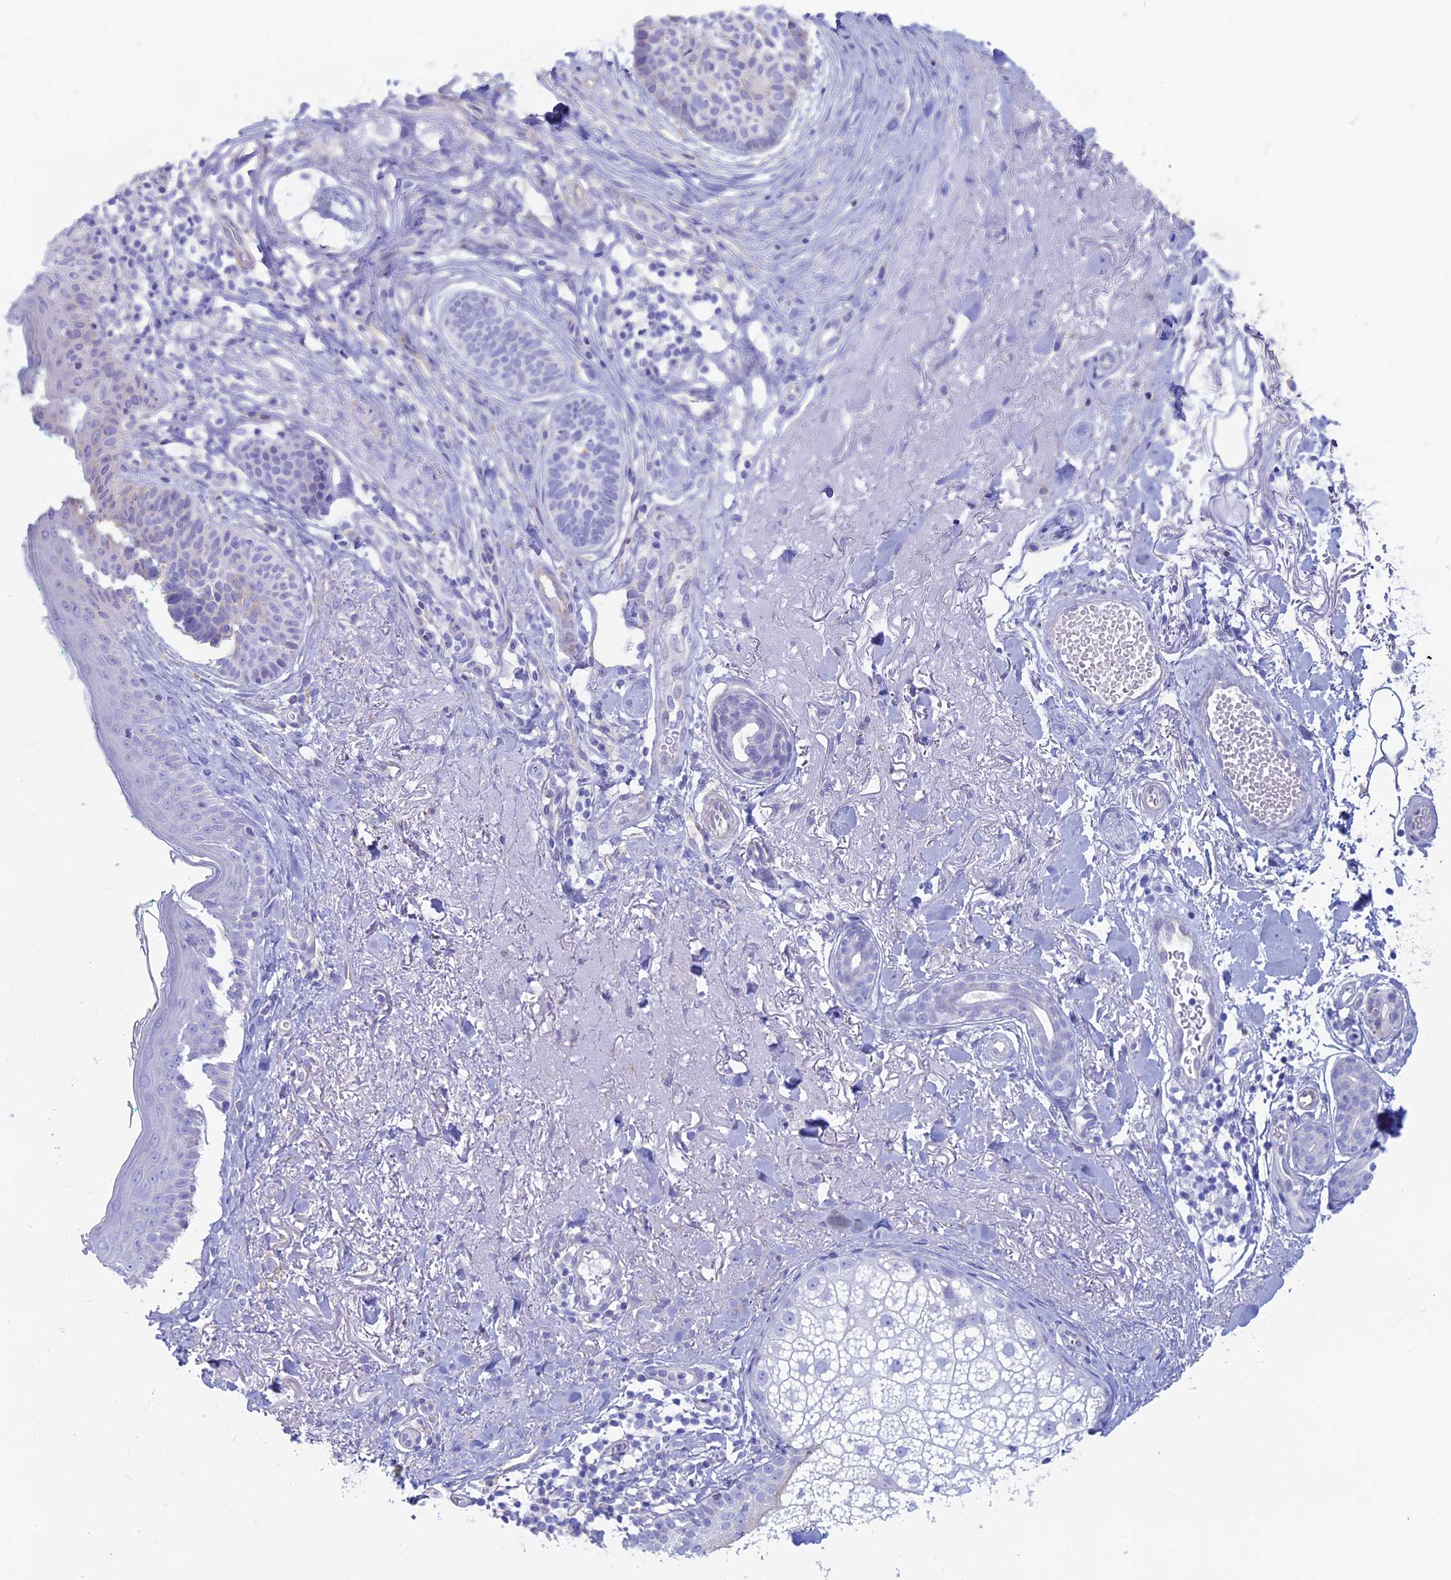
{"staining": {"intensity": "negative", "quantity": "none", "location": "none"}, "tissue": "skin cancer", "cell_type": "Tumor cells", "image_type": "cancer", "snomed": [{"axis": "morphology", "description": "Basal cell carcinoma"}, {"axis": "topography", "description": "Skin"}], "caption": "An immunohistochemistry (IHC) micrograph of skin cancer is shown. There is no staining in tumor cells of skin cancer.", "gene": "OR2AE1", "patient": {"sex": "male", "age": 71}}